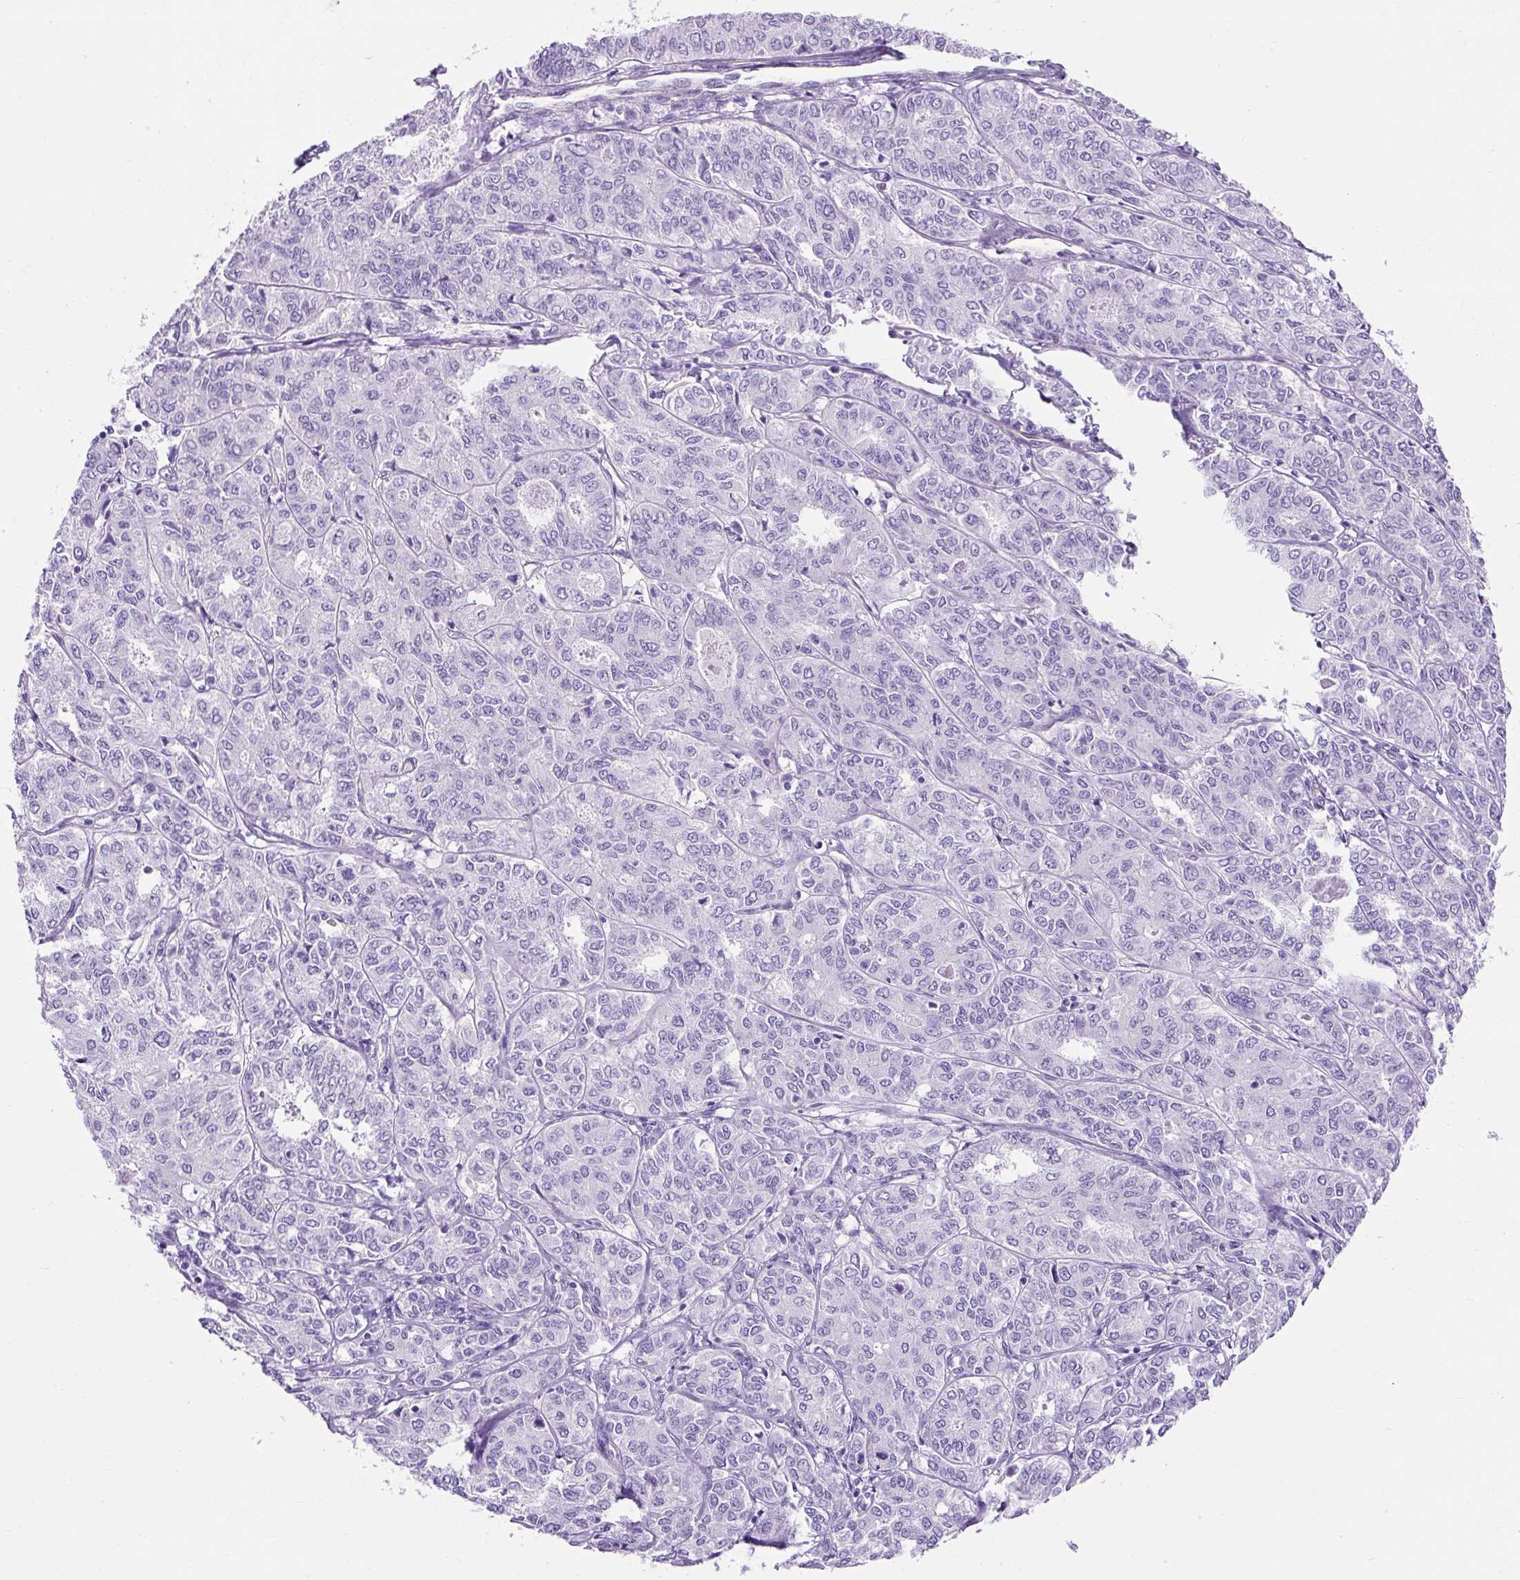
{"staining": {"intensity": "negative", "quantity": "none", "location": "none"}, "tissue": "endometrial cancer", "cell_type": "Tumor cells", "image_type": "cancer", "snomed": [{"axis": "morphology", "description": "Adenocarcinoma, NOS"}, {"axis": "topography", "description": "Endometrium"}], "caption": "Adenocarcinoma (endometrial) was stained to show a protein in brown. There is no significant expression in tumor cells.", "gene": "KRT12", "patient": {"sex": "female", "age": 61}}